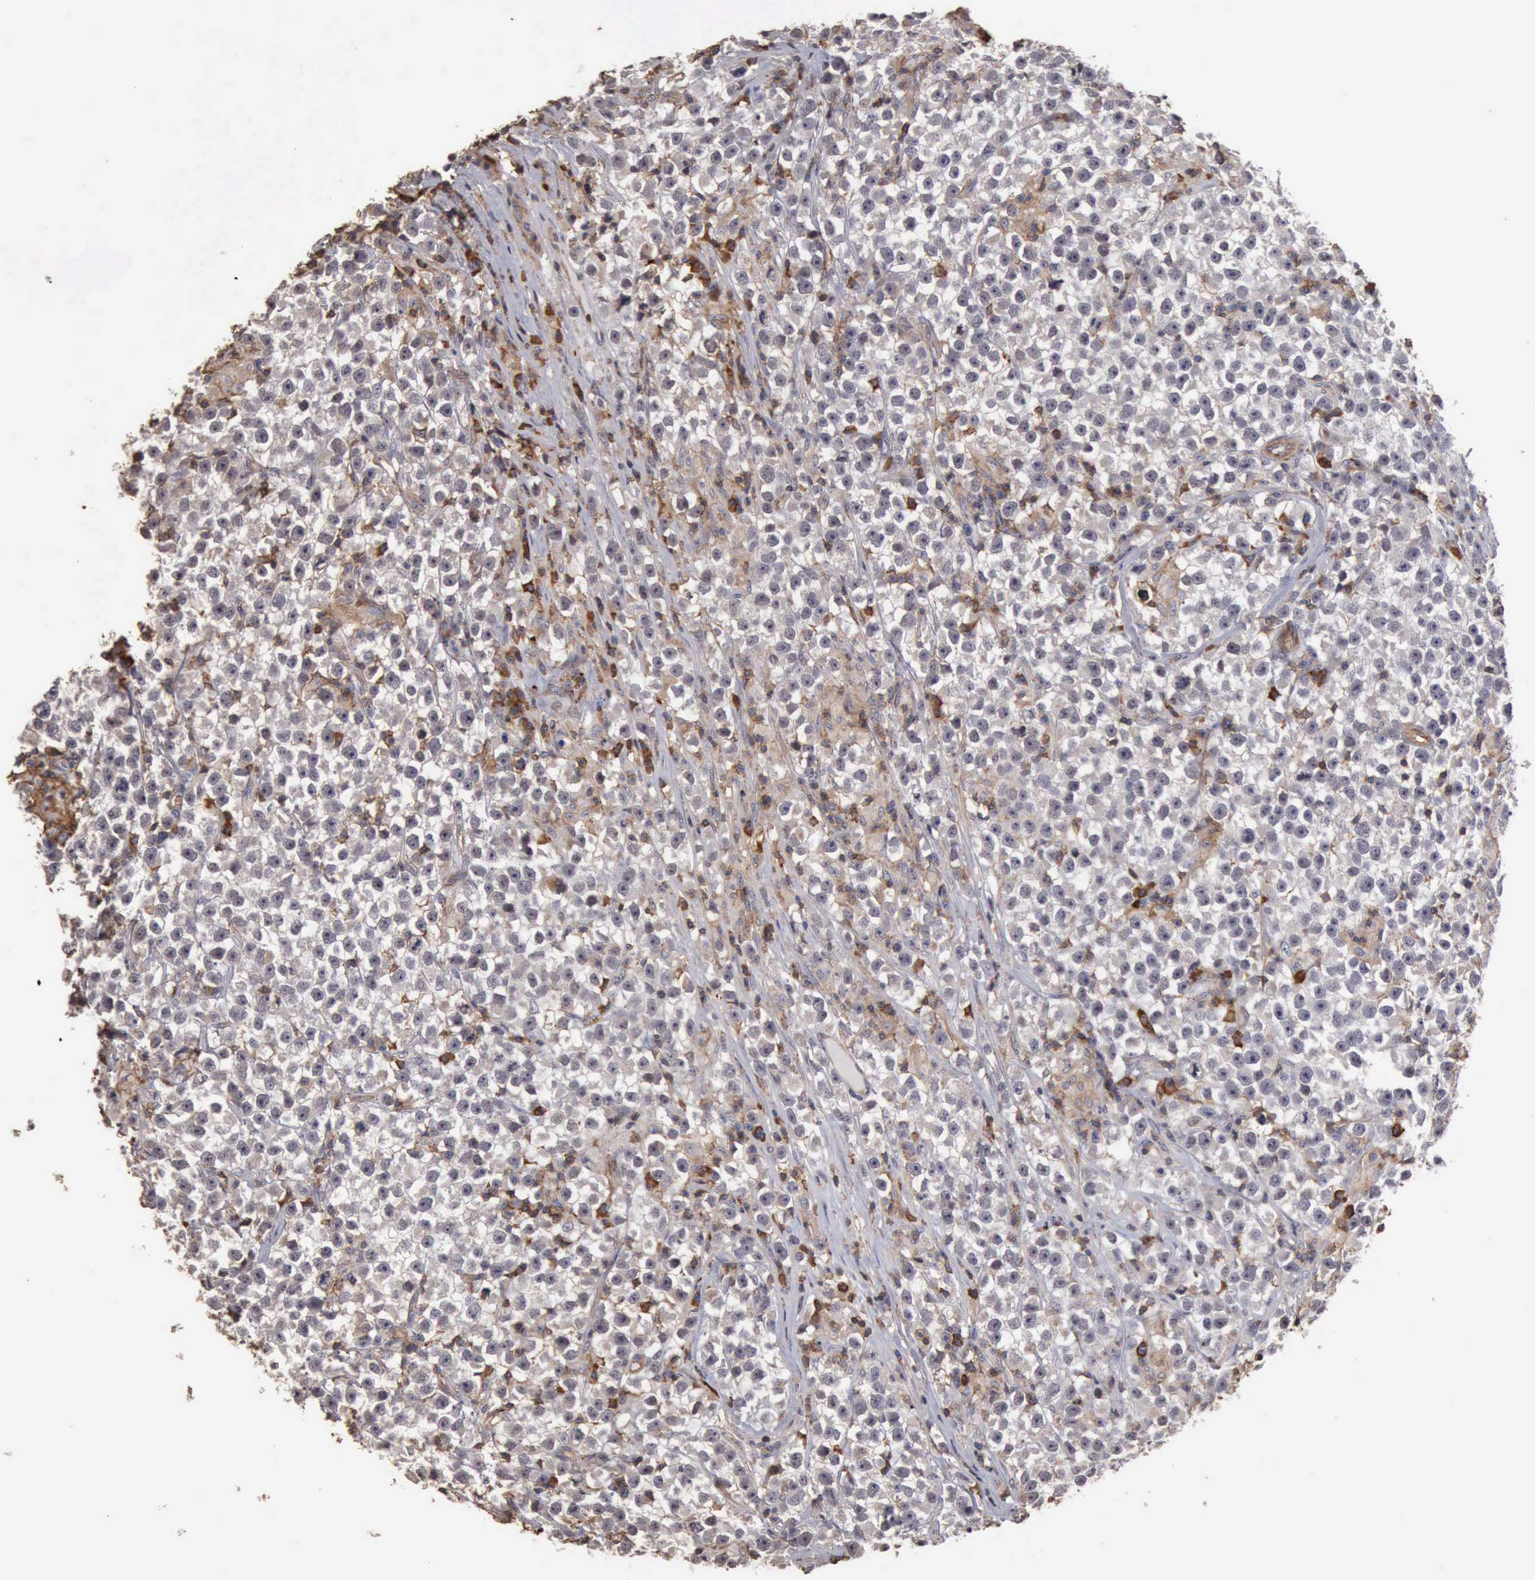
{"staining": {"intensity": "negative", "quantity": "none", "location": "none"}, "tissue": "testis cancer", "cell_type": "Tumor cells", "image_type": "cancer", "snomed": [{"axis": "morphology", "description": "Seminoma, NOS"}, {"axis": "topography", "description": "Testis"}], "caption": "Tumor cells show no significant positivity in seminoma (testis).", "gene": "GPR101", "patient": {"sex": "male", "age": 33}}